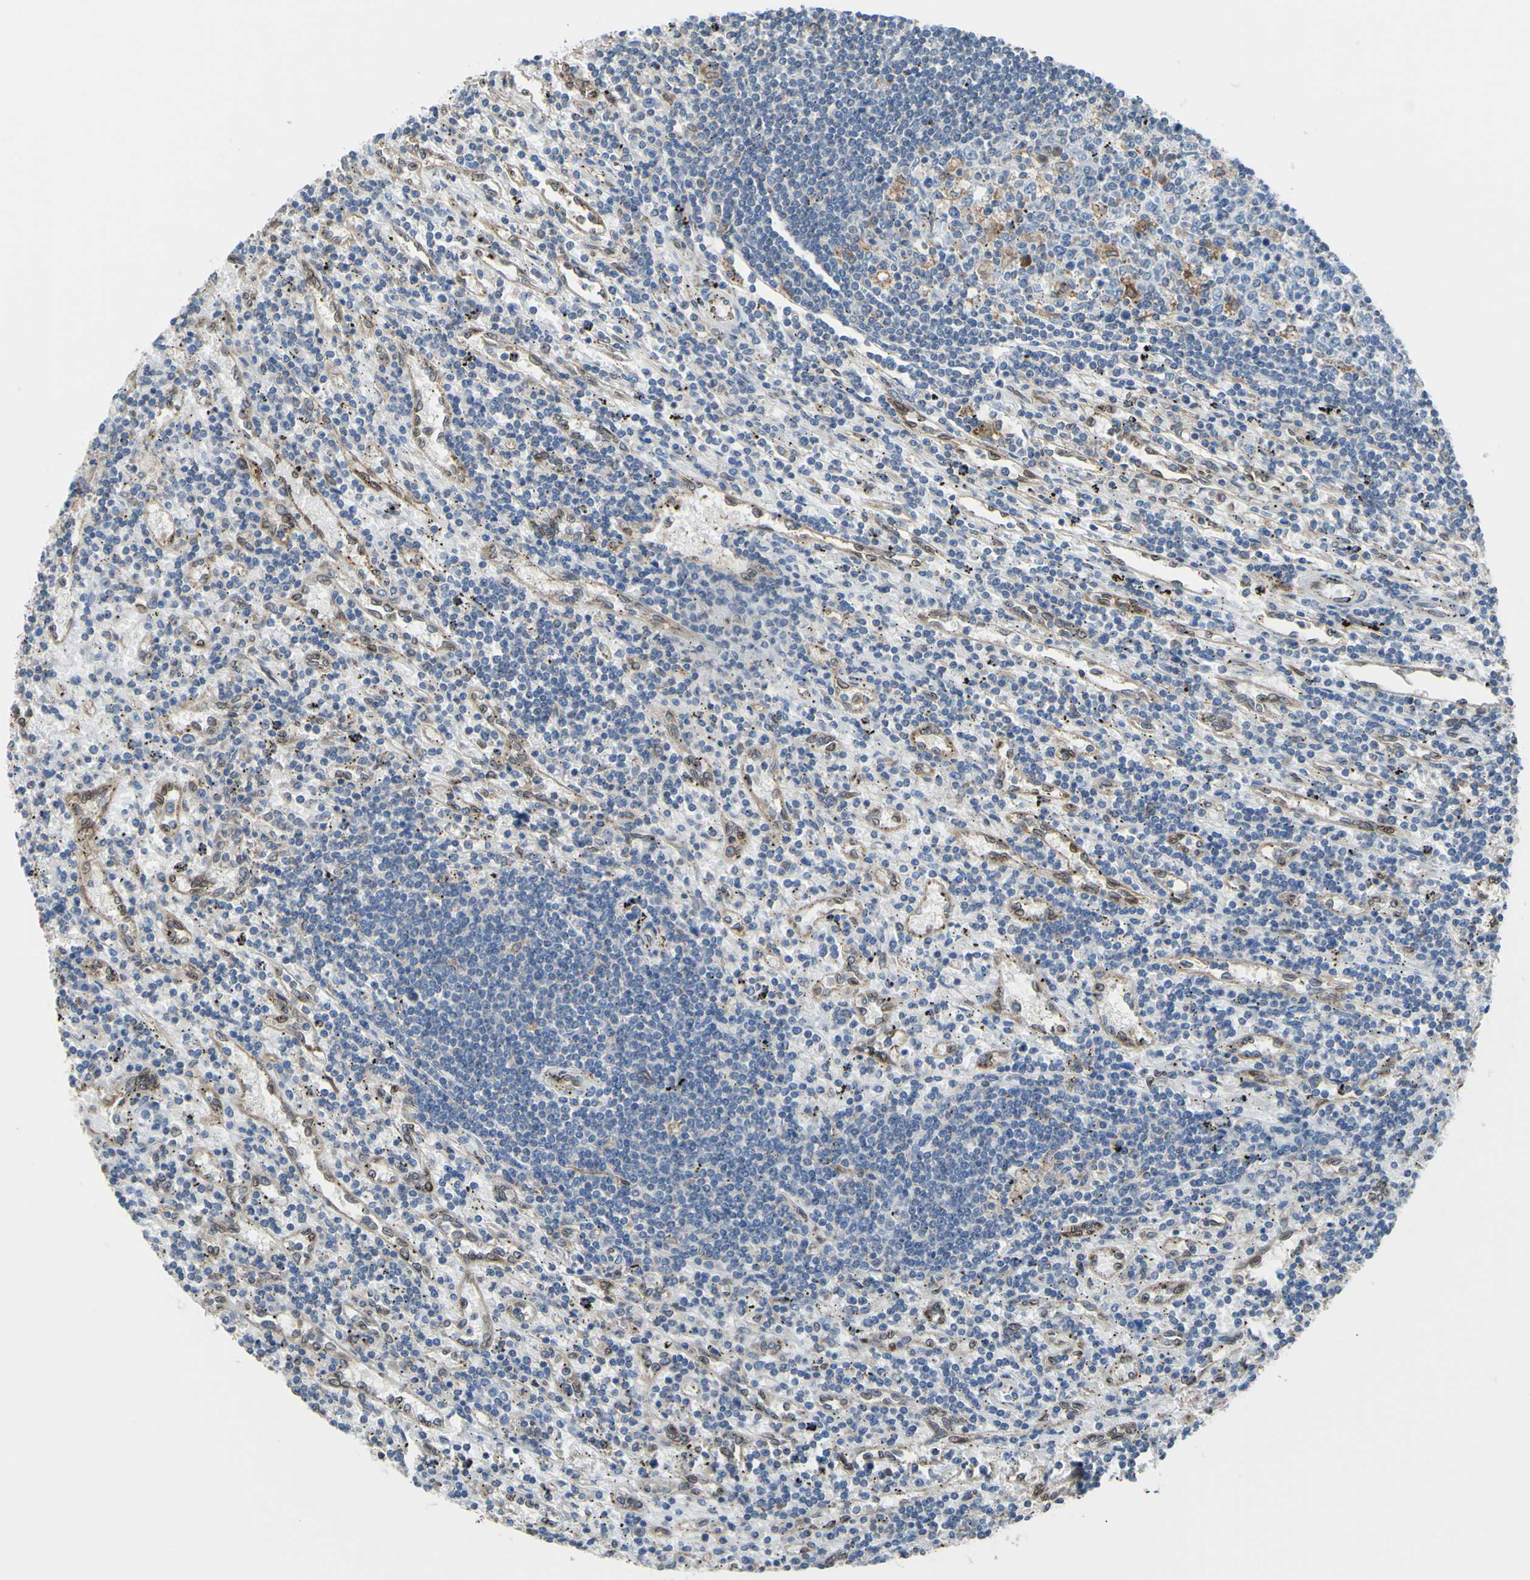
{"staining": {"intensity": "moderate", "quantity": "<25%", "location": "cytoplasmic/membranous"}, "tissue": "lymphoma", "cell_type": "Tumor cells", "image_type": "cancer", "snomed": [{"axis": "morphology", "description": "Malignant lymphoma, non-Hodgkin's type, Low grade"}, {"axis": "topography", "description": "Spleen"}], "caption": "High-magnification brightfield microscopy of low-grade malignant lymphoma, non-Hodgkin's type stained with DAB (brown) and counterstained with hematoxylin (blue). tumor cells exhibit moderate cytoplasmic/membranous expression is identified in approximately<25% of cells.", "gene": "MGST2", "patient": {"sex": "male", "age": 76}}